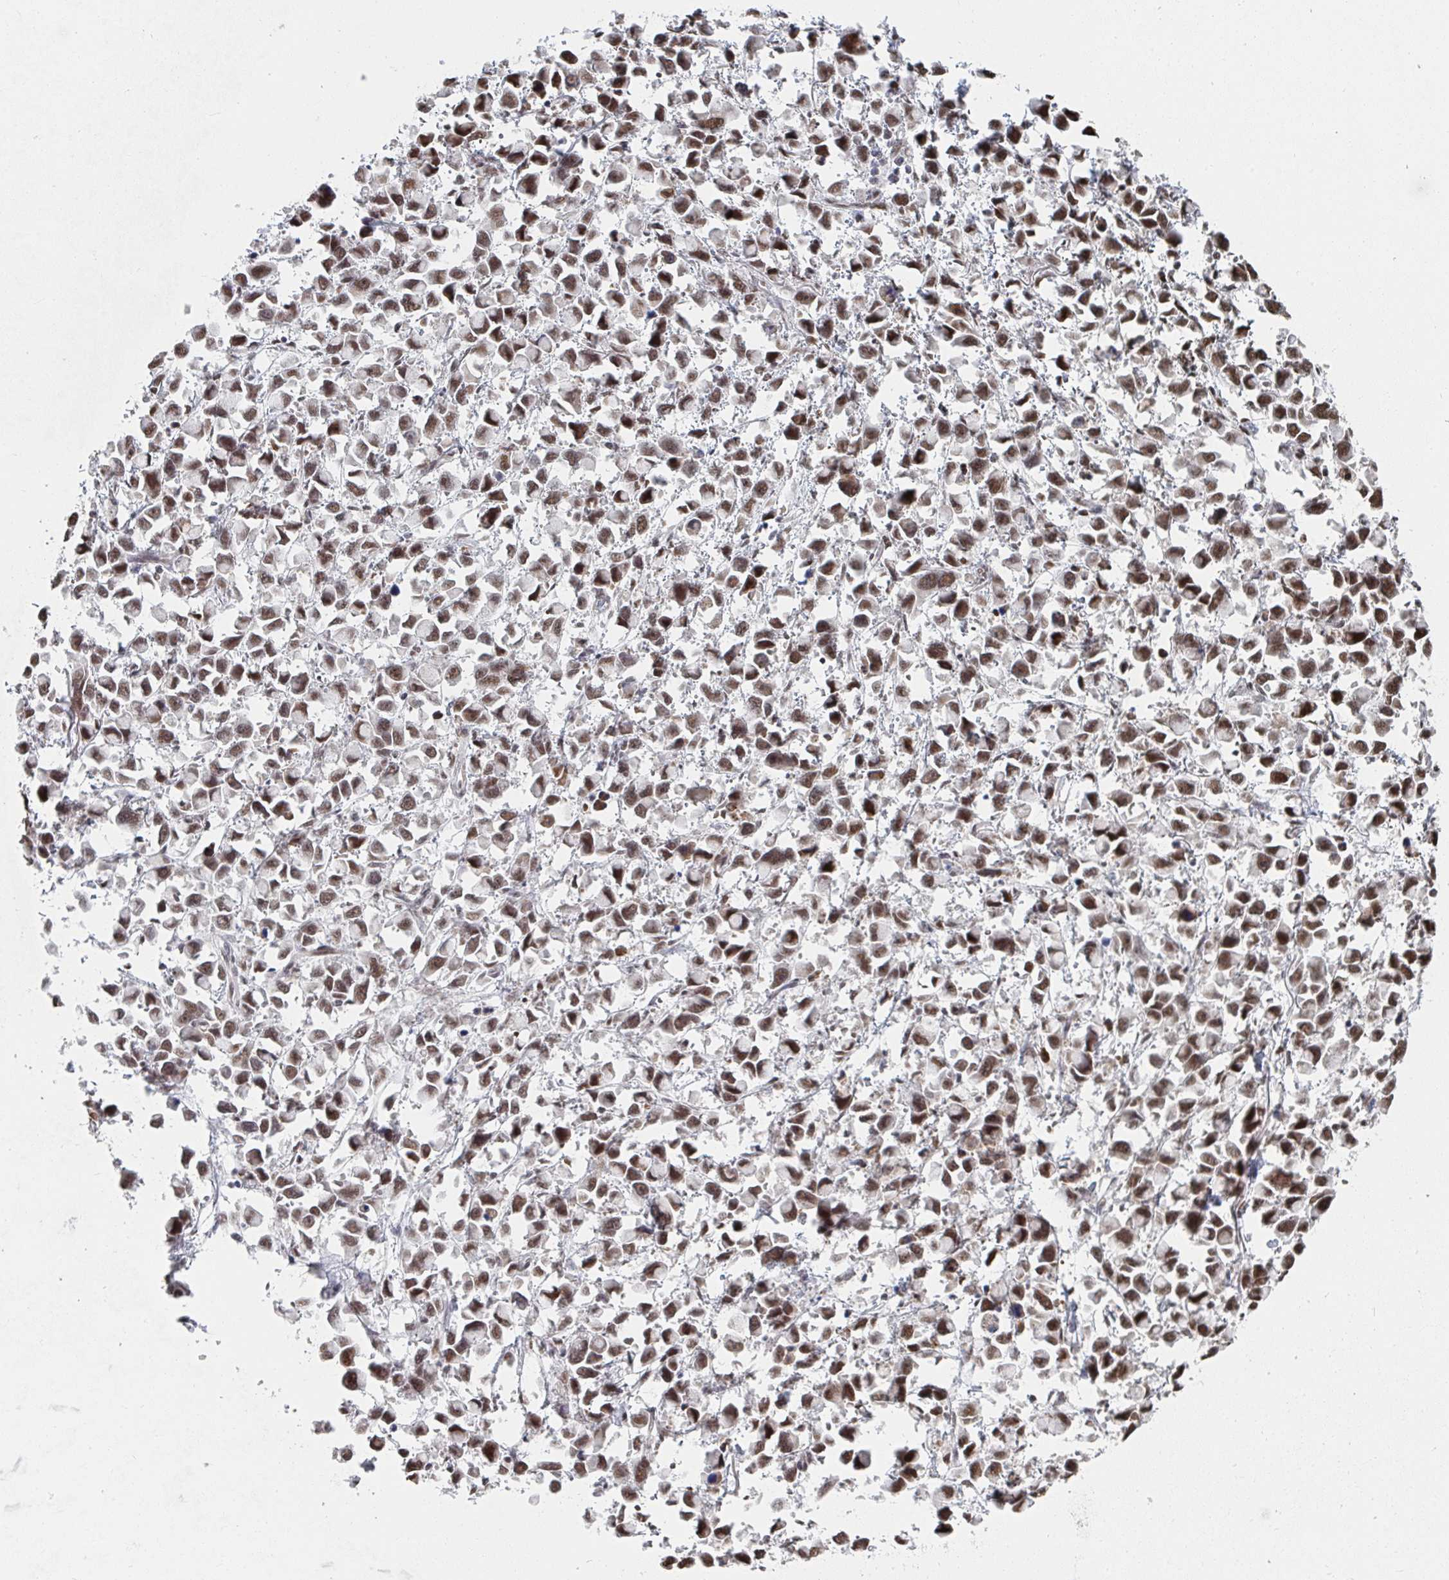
{"staining": {"intensity": "moderate", "quantity": ">75%", "location": "nuclear"}, "tissue": "stomach cancer", "cell_type": "Tumor cells", "image_type": "cancer", "snomed": [{"axis": "morphology", "description": "Adenocarcinoma, NOS"}, {"axis": "topography", "description": "Stomach"}], "caption": "DAB (3,3'-diaminobenzidine) immunohistochemical staining of adenocarcinoma (stomach) demonstrates moderate nuclear protein staining in approximately >75% of tumor cells.", "gene": "MBNL1", "patient": {"sex": "female", "age": 81}}